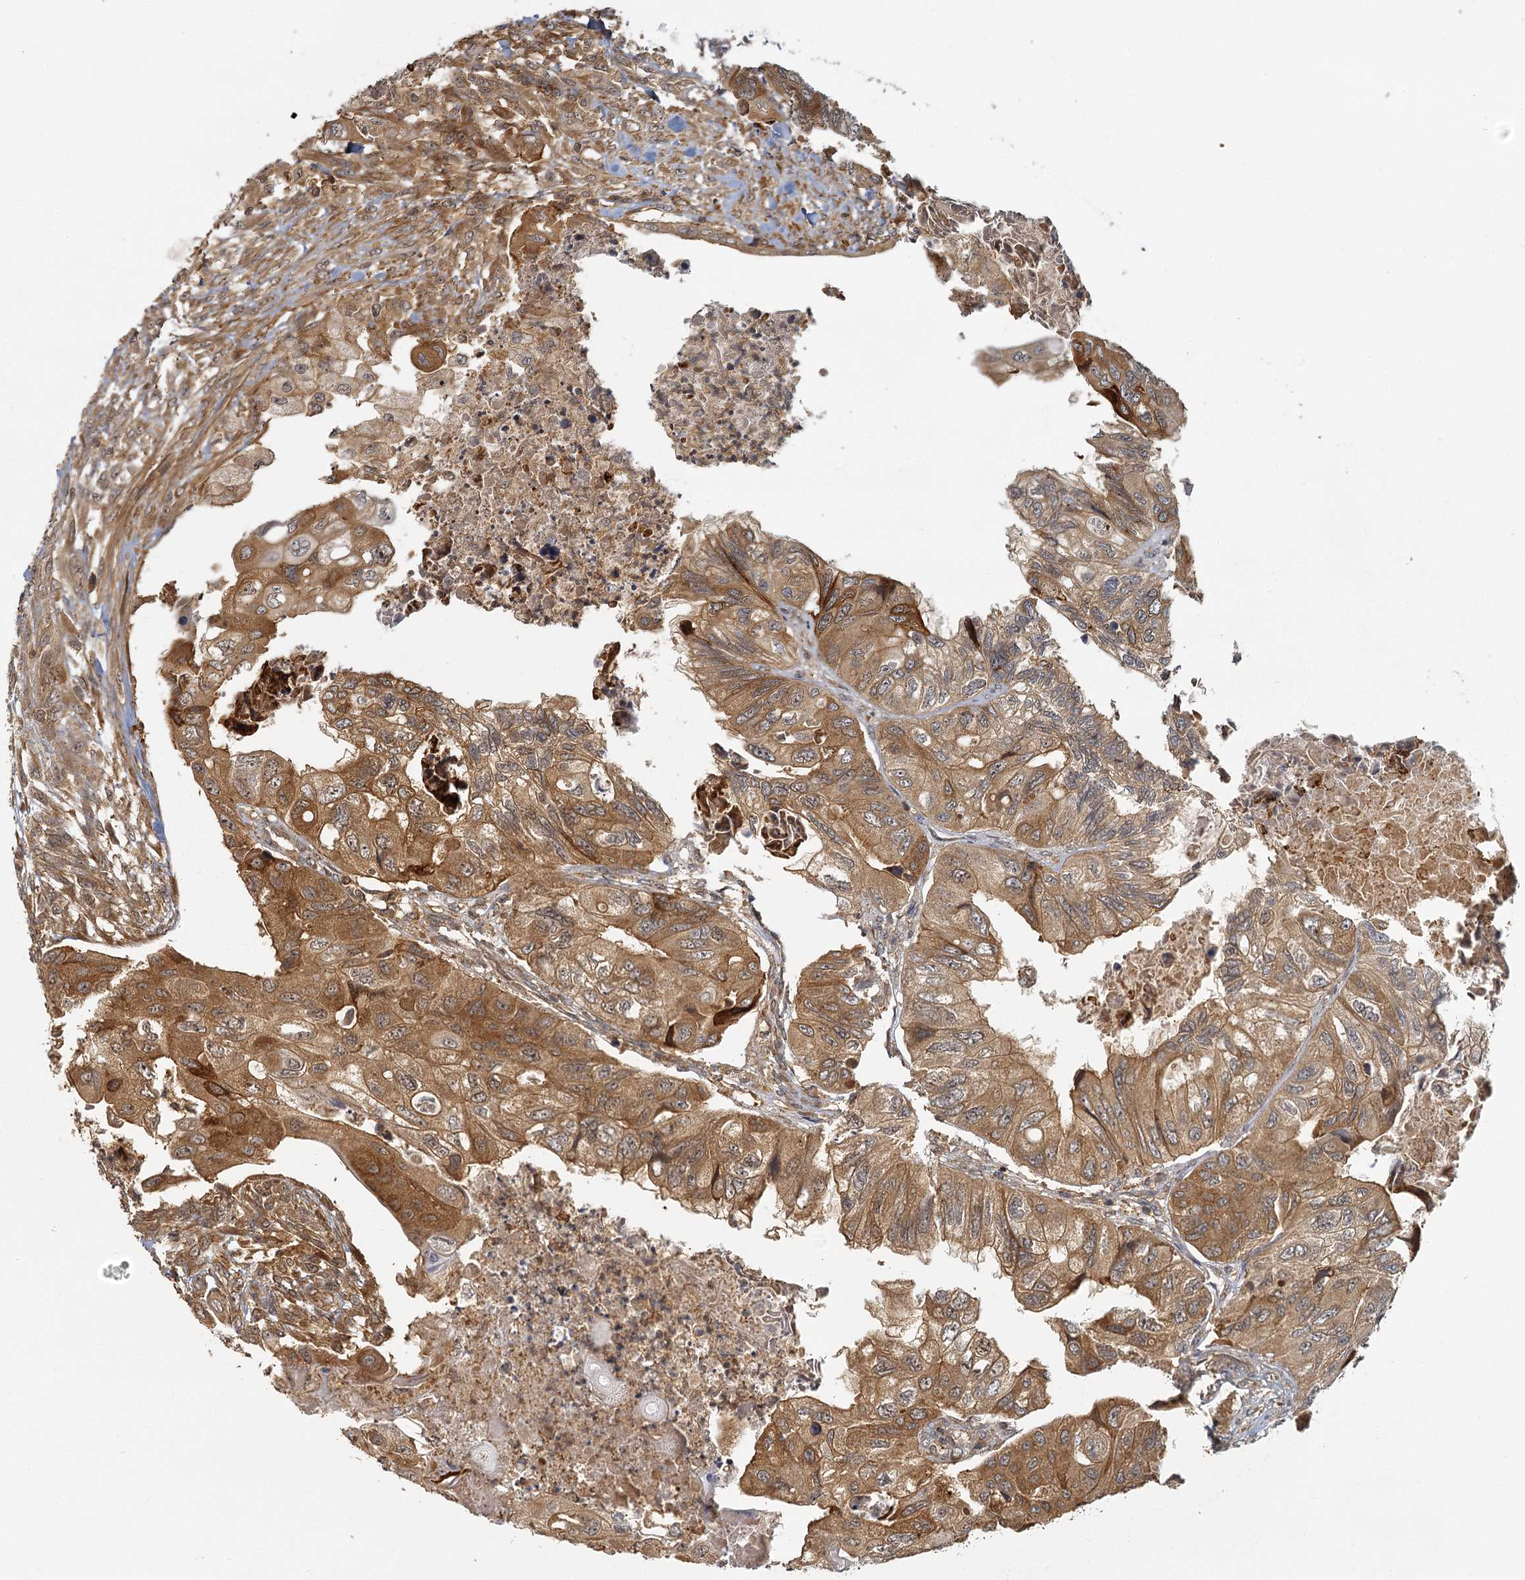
{"staining": {"intensity": "moderate", "quantity": ">75%", "location": "cytoplasmic/membranous"}, "tissue": "colorectal cancer", "cell_type": "Tumor cells", "image_type": "cancer", "snomed": [{"axis": "morphology", "description": "Adenocarcinoma, NOS"}, {"axis": "topography", "description": "Rectum"}], "caption": "Immunohistochemical staining of human colorectal cancer (adenocarcinoma) exhibits moderate cytoplasmic/membranous protein positivity in approximately >75% of tumor cells.", "gene": "ZNF549", "patient": {"sex": "male", "age": 63}}